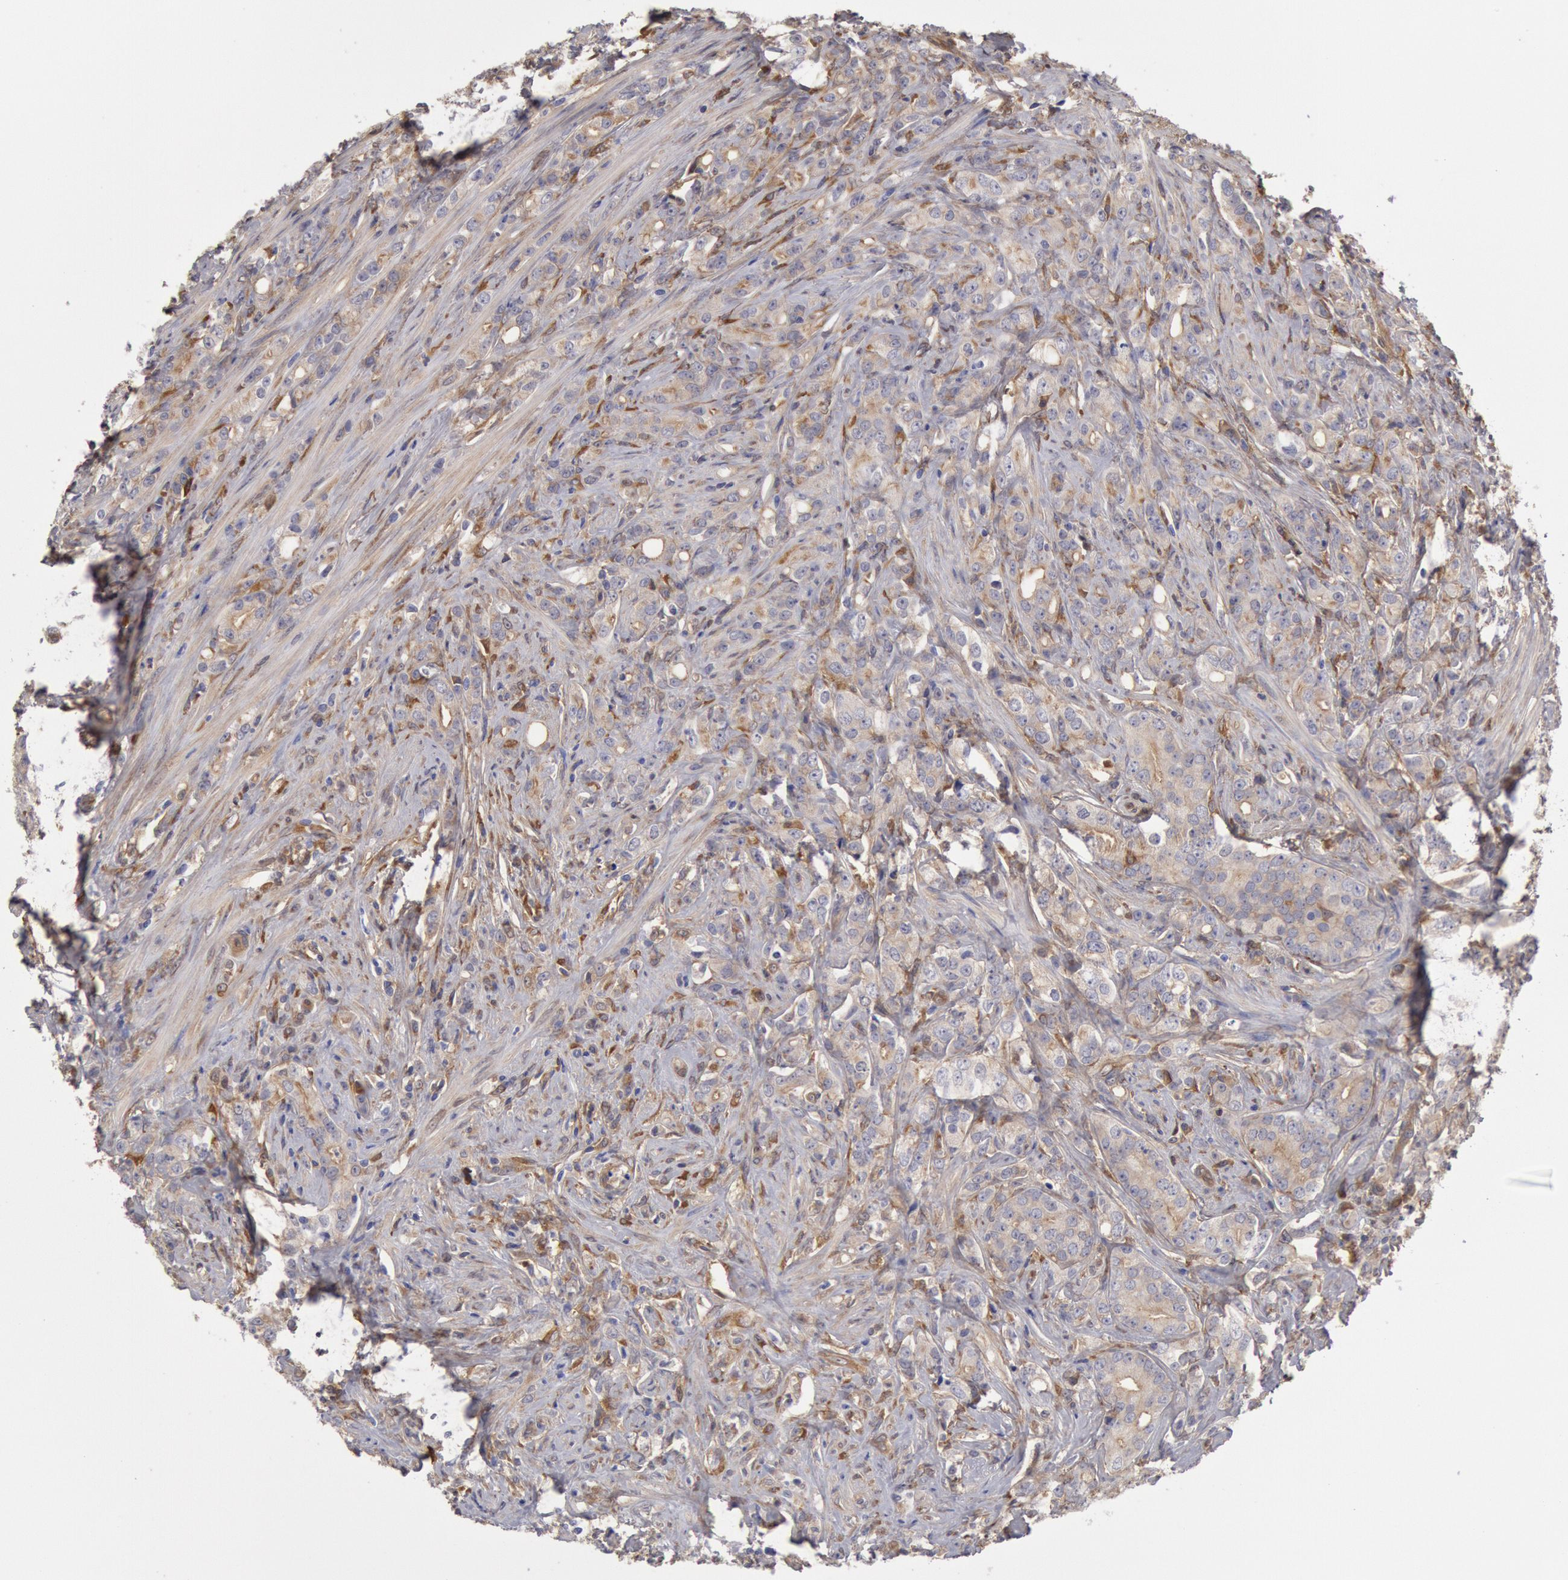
{"staining": {"intensity": "negative", "quantity": "none", "location": "none"}, "tissue": "prostate cancer", "cell_type": "Tumor cells", "image_type": "cancer", "snomed": [{"axis": "morphology", "description": "Adenocarcinoma, Medium grade"}, {"axis": "topography", "description": "Prostate"}], "caption": "An image of prostate cancer (adenocarcinoma (medium-grade)) stained for a protein demonstrates no brown staining in tumor cells.", "gene": "CCDC50", "patient": {"sex": "male", "age": 59}}